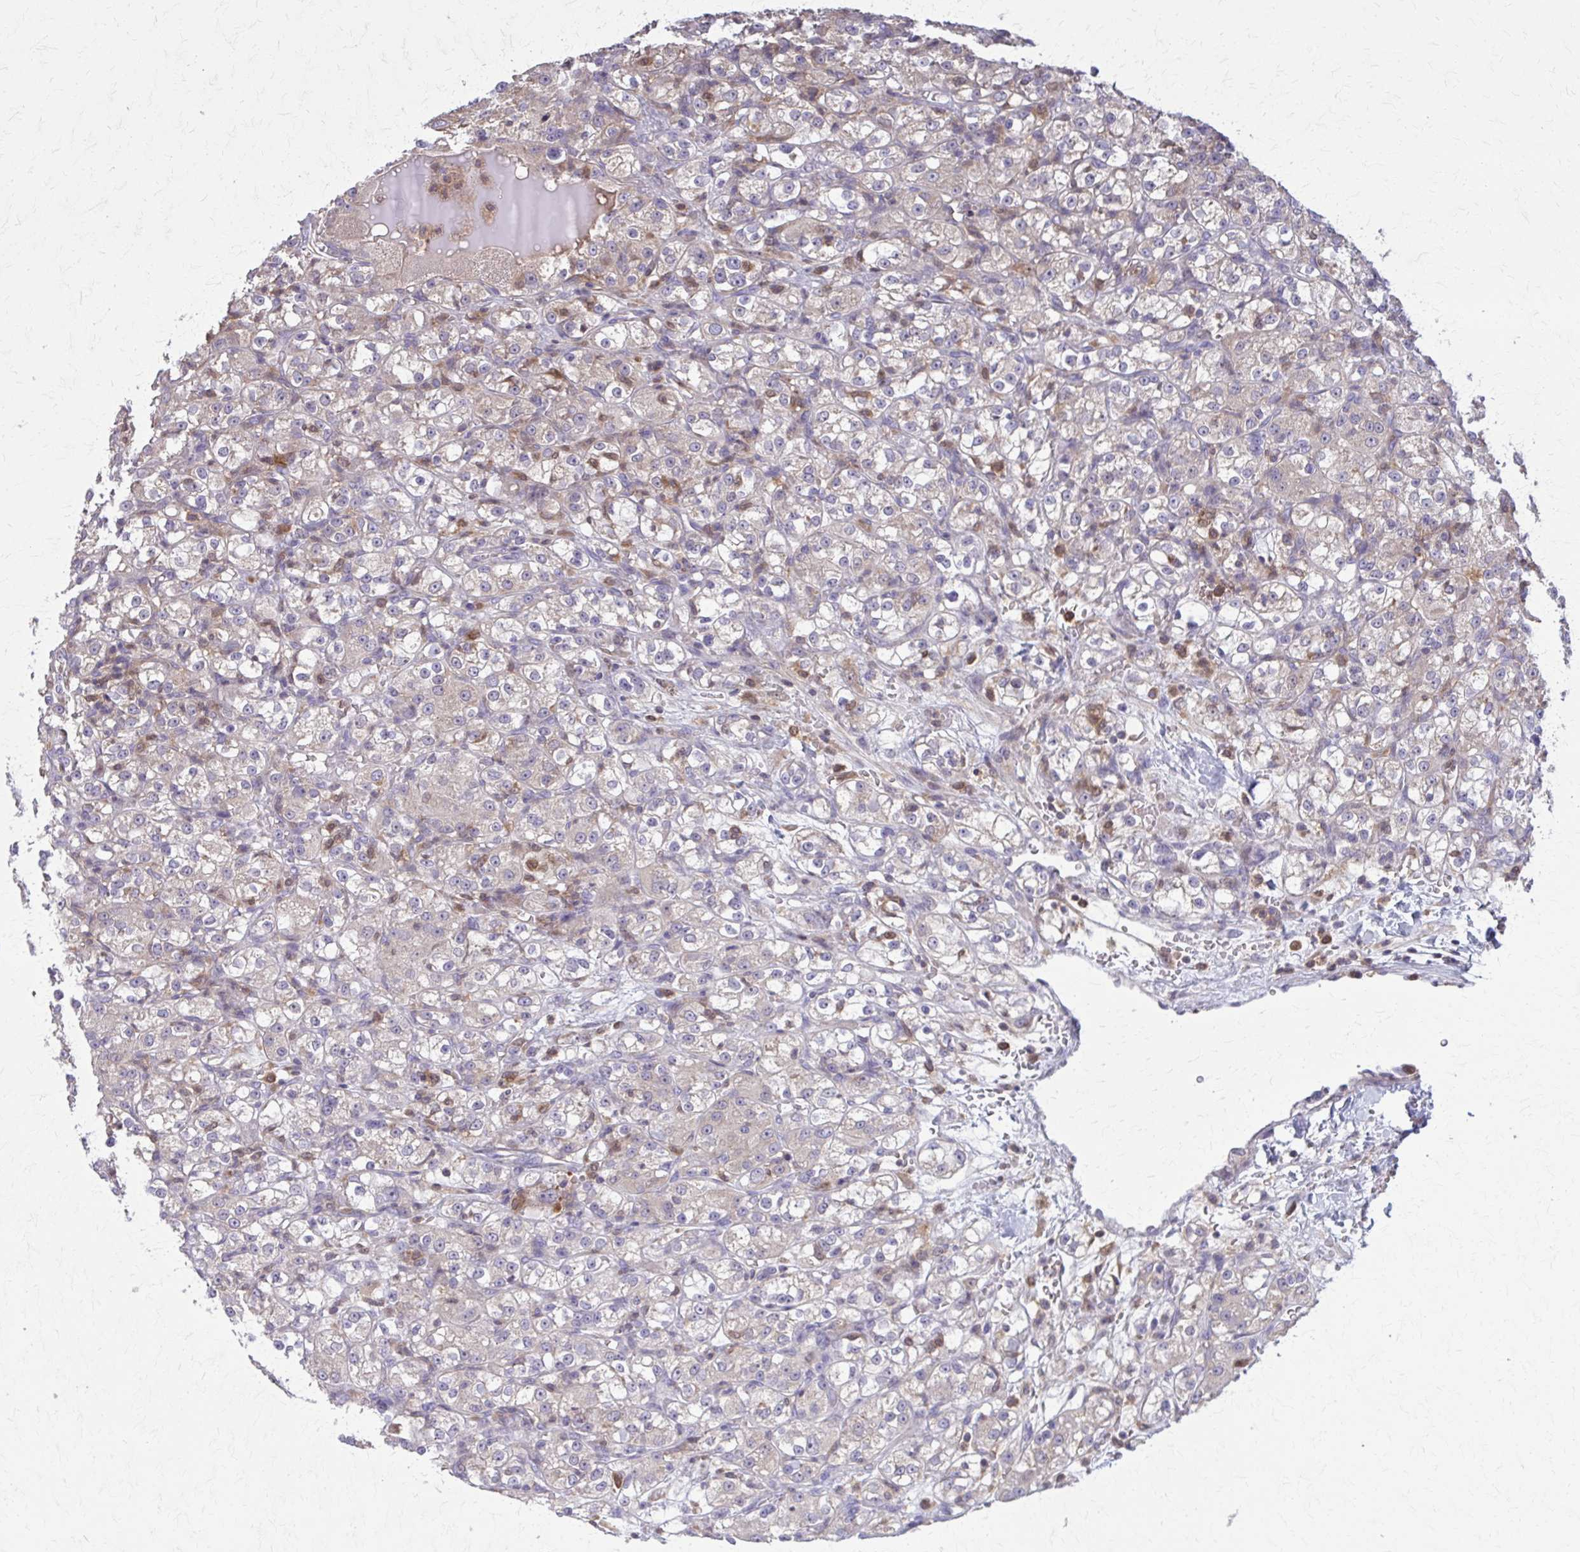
{"staining": {"intensity": "negative", "quantity": "none", "location": "none"}, "tissue": "renal cancer", "cell_type": "Tumor cells", "image_type": "cancer", "snomed": [{"axis": "morphology", "description": "Normal tissue, NOS"}, {"axis": "morphology", "description": "Adenocarcinoma, NOS"}, {"axis": "topography", "description": "Kidney"}], "caption": "Micrograph shows no protein positivity in tumor cells of adenocarcinoma (renal) tissue.", "gene": "NRBF2", "patient": {"sex": "male", "age": 61}}